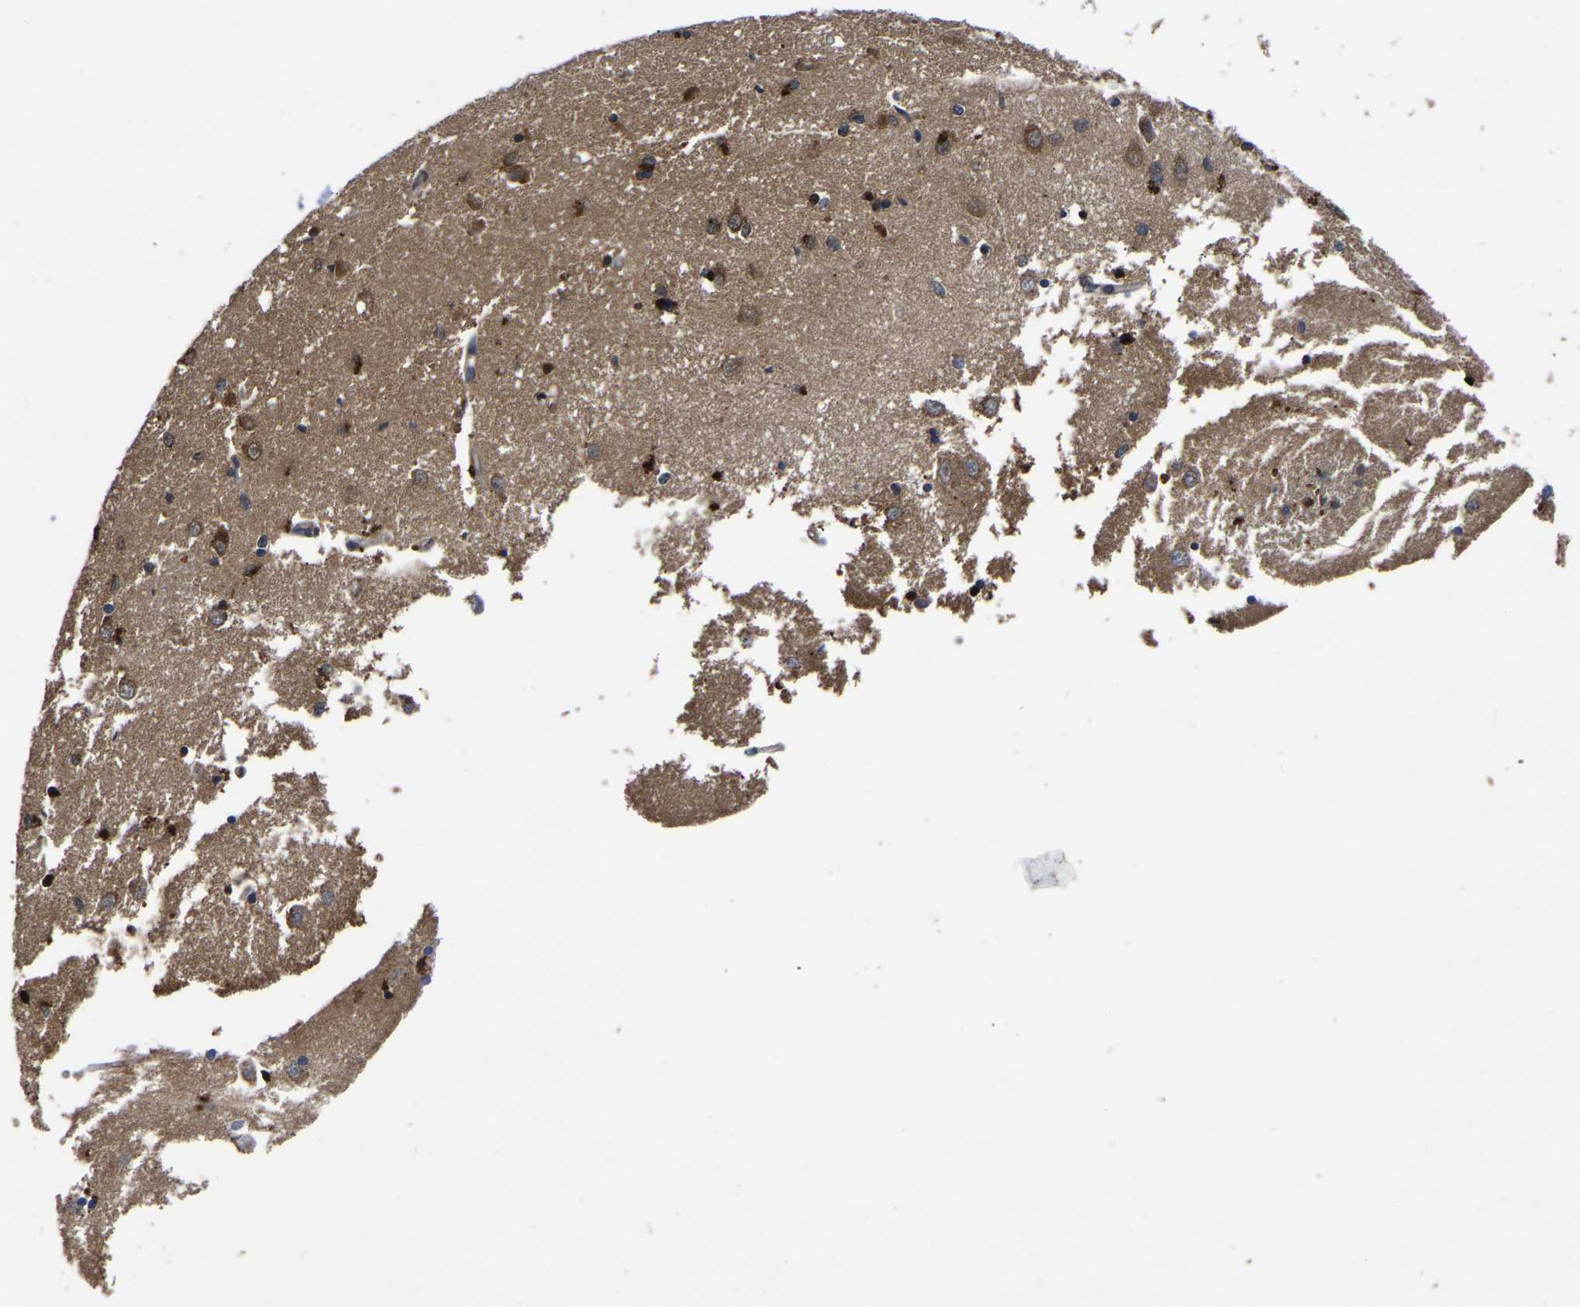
{"staining": {"intensity": "moderate", "quantity": "25%-75%", "location": "nuclear"}, "tissue": "caudate", "cell_type": "Glial cells", "image_type": "normal", "snomed": [{"axis": "morphology", "description": "Normal tissue, NOS"}, {"axis": "topography", "description": "Lateral ventricle wall"}], "caption": "Moderate nuclear protein staining is present in about 25%-75% of glial cells in caudate.", "gene": "FGD5", "patient": {"sex": "female", "age": 19}}